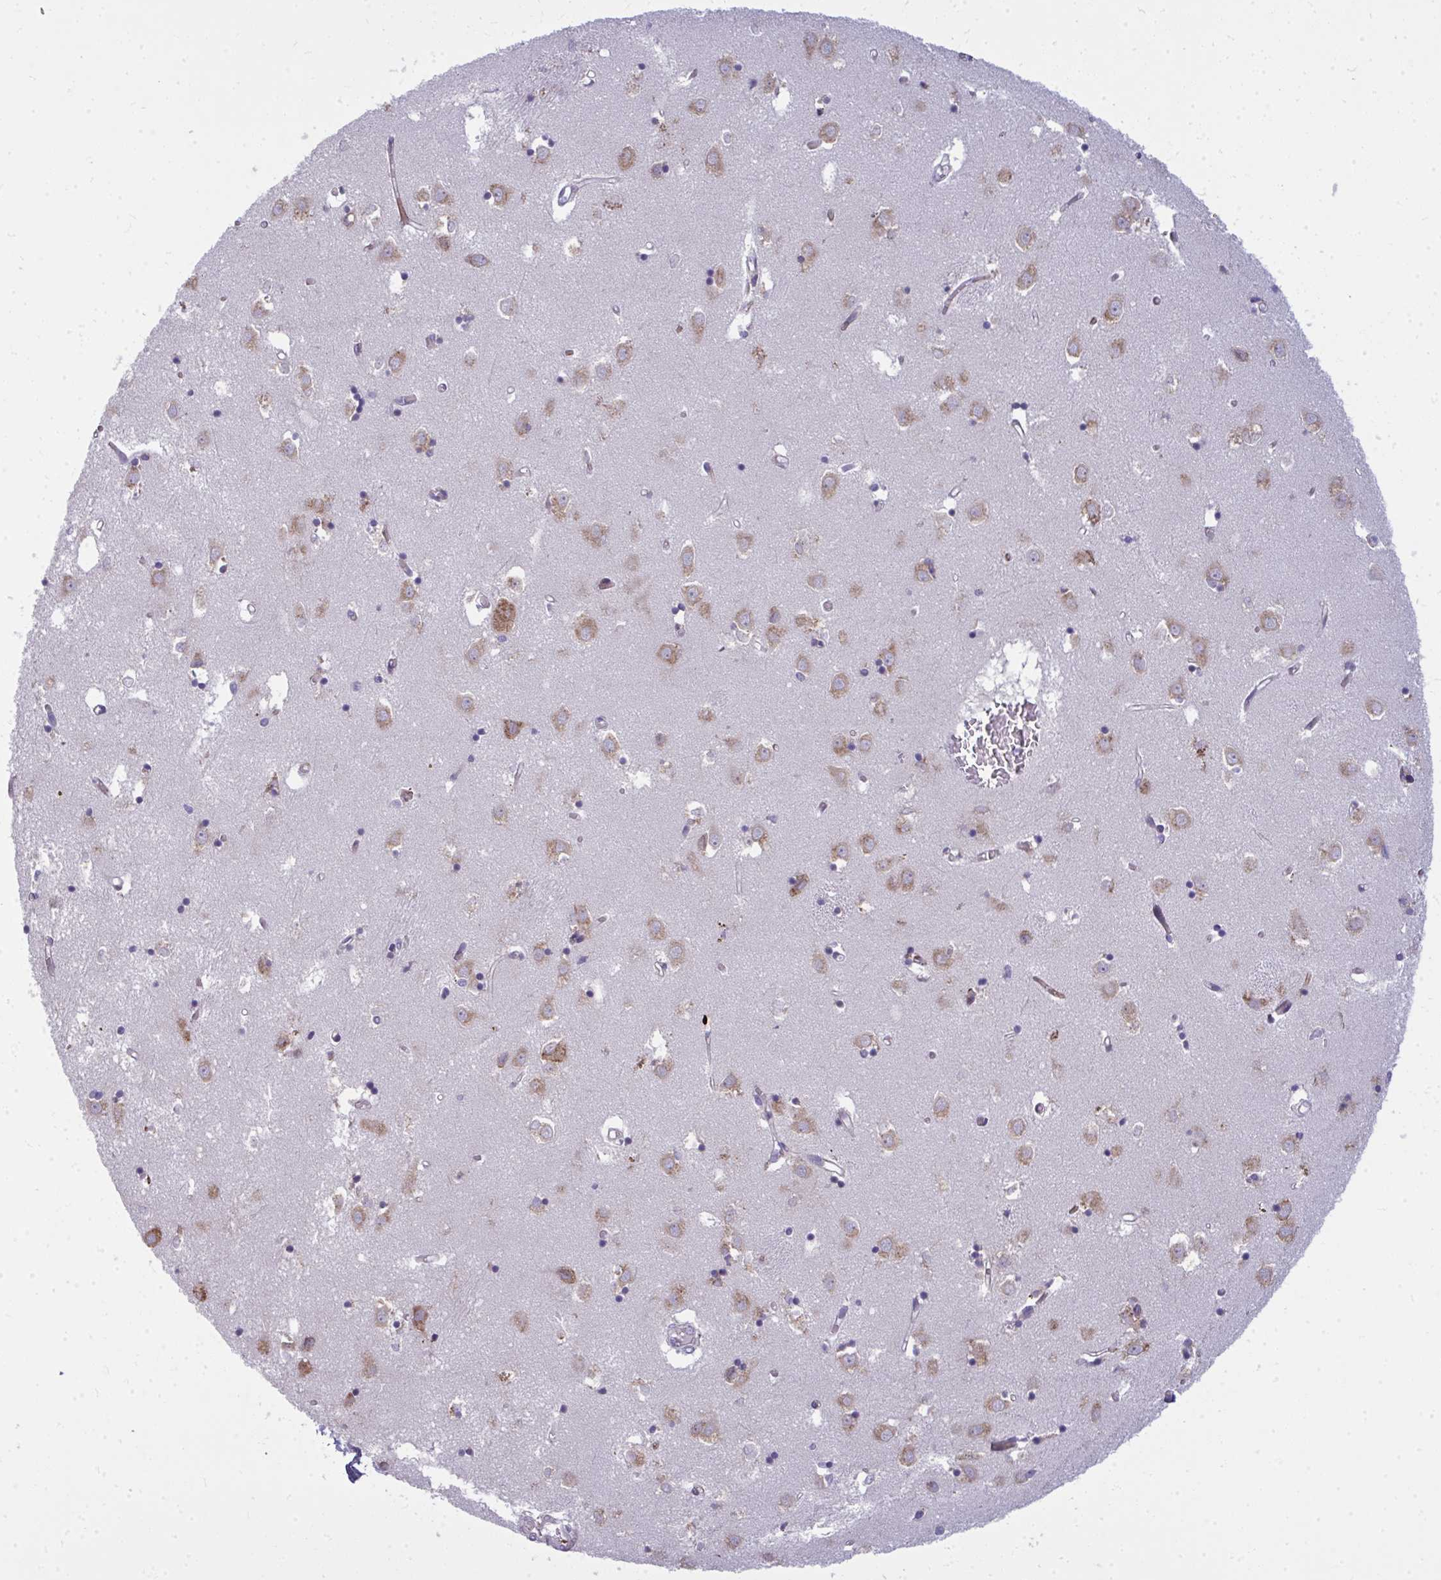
{"staining": {"intensity": "weak", "quantity": "<25%", "location": "cytoplasmic/membranous"}, "tissue": "caudate", "cell_type": "Glial cells", "image_type": "normal", "snomed": [{"axis": "morphology", "description": "Normal tissue, NOS"}, {"axis": "topography", "description": "Lateral ventricle wall"}], "caption": "The photomicrograph displays no staining of glial cells in normal caudate.", "gene": "GFPT2", "patient": {"sex": "male", "age": 70}}